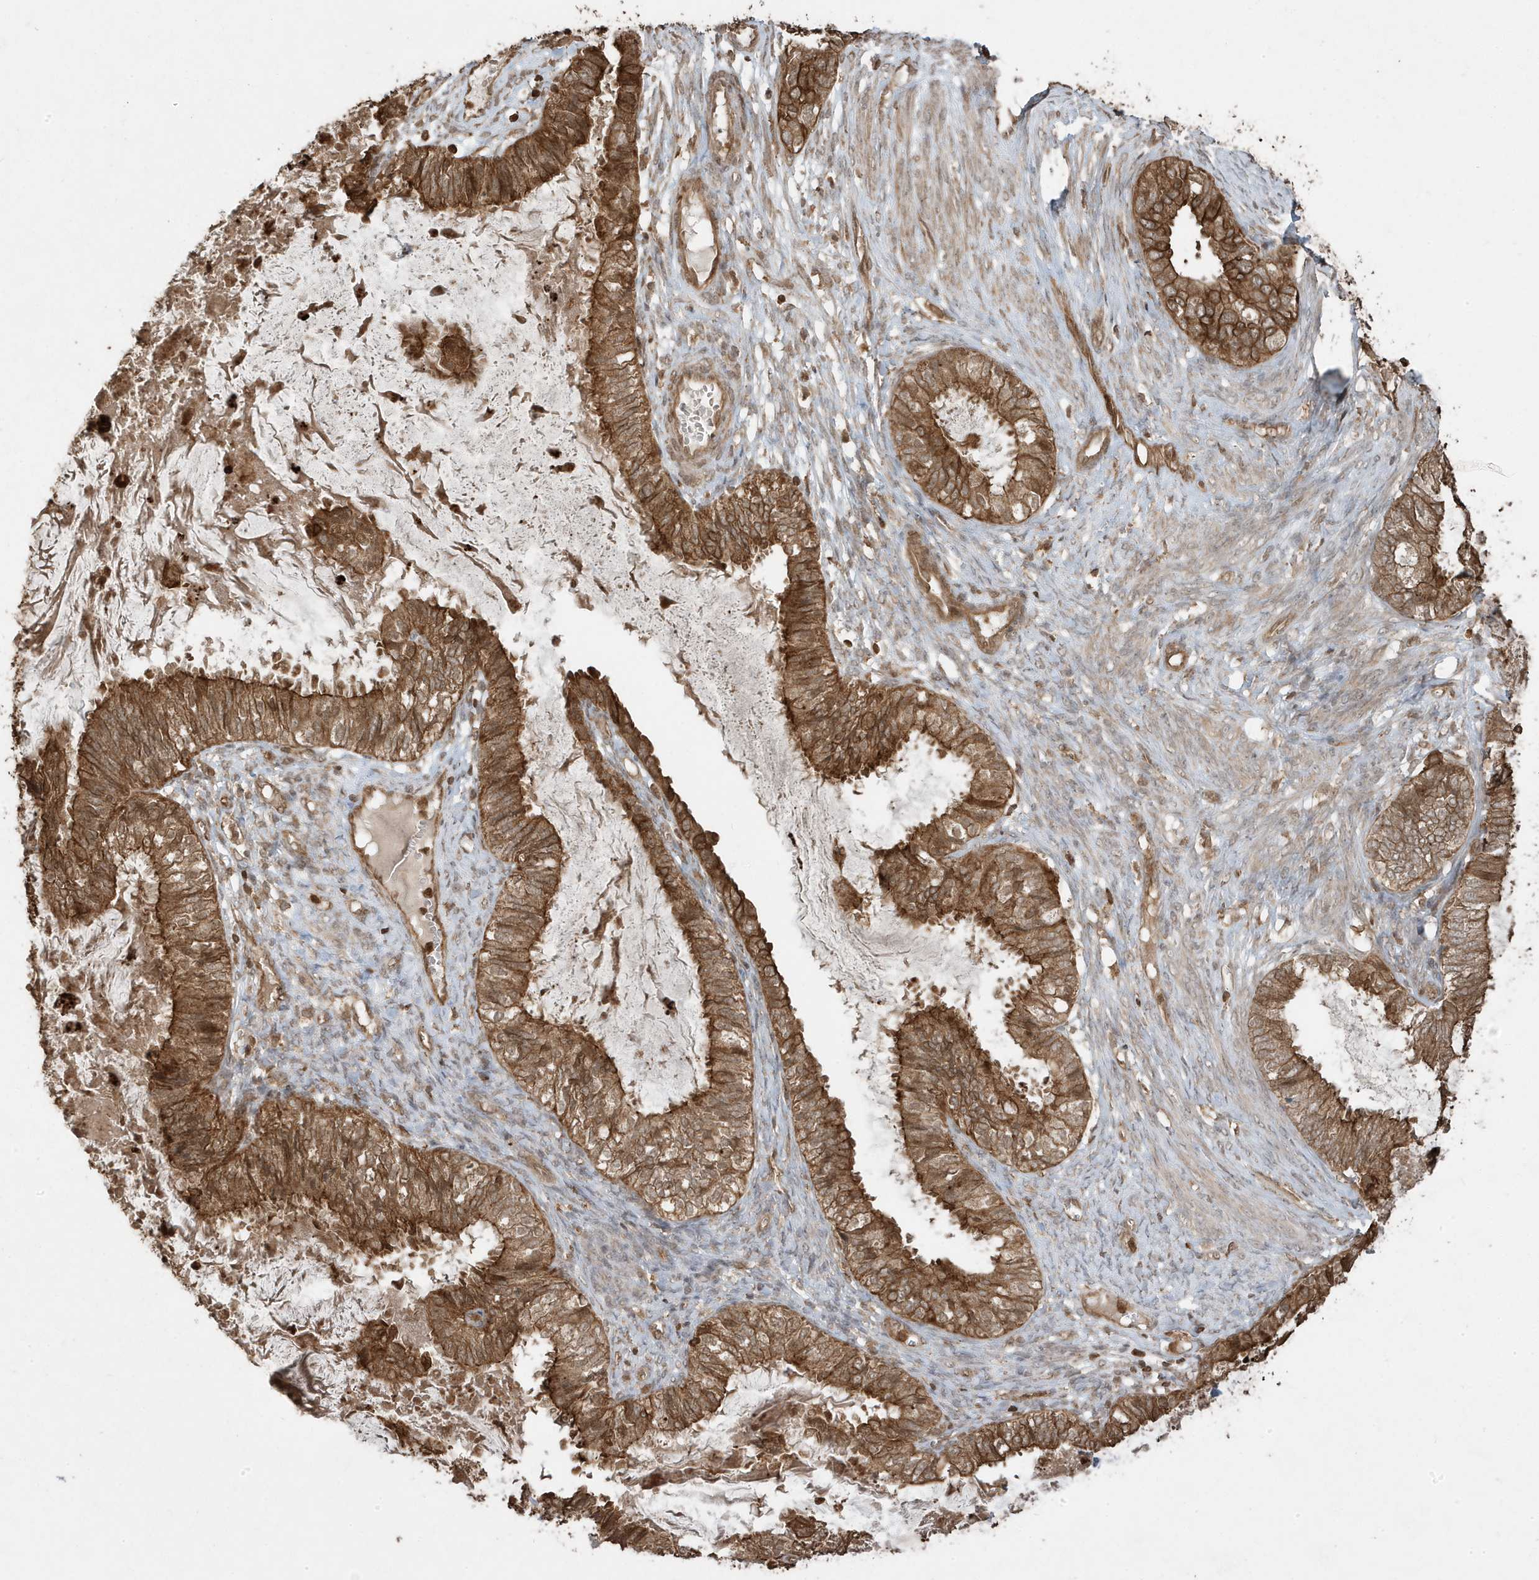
{"staining": {"intensity": "strong", "quantity": ">75%", "location": "cytoplasmic/membranous,nuclear"}, "tissue": "cervical cancer", "cell_type": "Tumor cells", "image_type": "cancer", "snomed": [{"axis": "morphology", "description": "Normal tissue, NOS"}, {"axis": "morphology", "description": "Adenocarcinoma, NOS"}, {"axis": "topography", "description": "Cervix"}, {"axis": "topography", "description": "Endometrium"}], "caption": "Immunohistochemical staining of human cervical adenocarcinoma demonstrates high levels of strong cytoplasmic/membranous and nuclear protein expression in about >75% of tumor cells.", "gene": "ASAP1", "patient": {"sex": "female", "age": 86}}